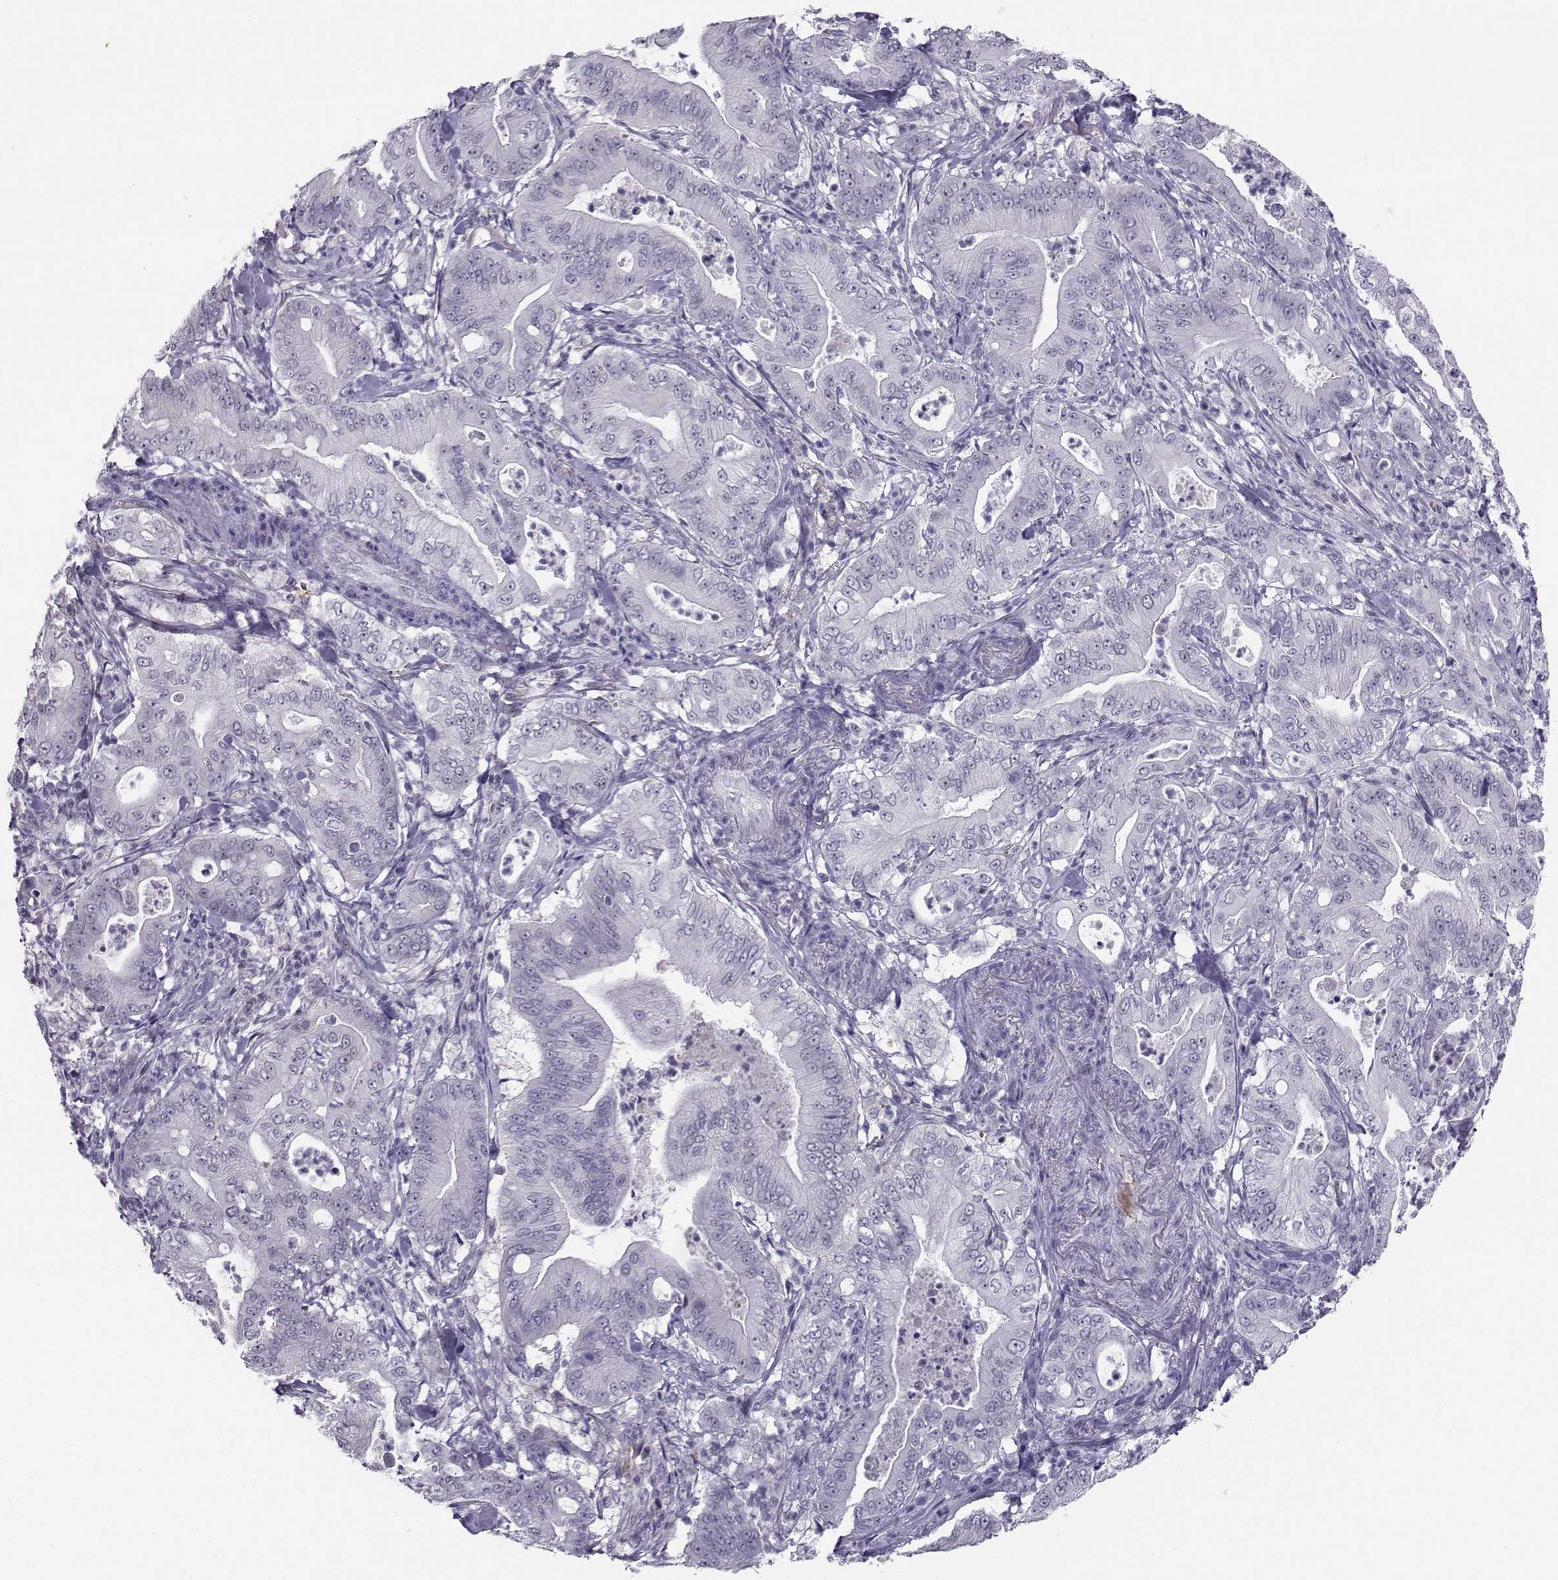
{"staining": {"intensity": "negative", "quantity": "none", "location": "none"}, "tissue": "pancreatic cancer", "cell_type": "Tumor cells", "image_type": "cancer", "snomed": [{"axis": "morphology", "description": "Adenocarcinoma, NOS"}, {"axis": "topography", "description": "Pancreas"}], "caption": "An immunohistochemistry histopathology image of pancreatic adenocarcinoma is shown. There is no staining in tumor cells of pancreatic adenocarcinoma.", "gene": "LHX1", "patient": {"sex": "male", "age": 71}}